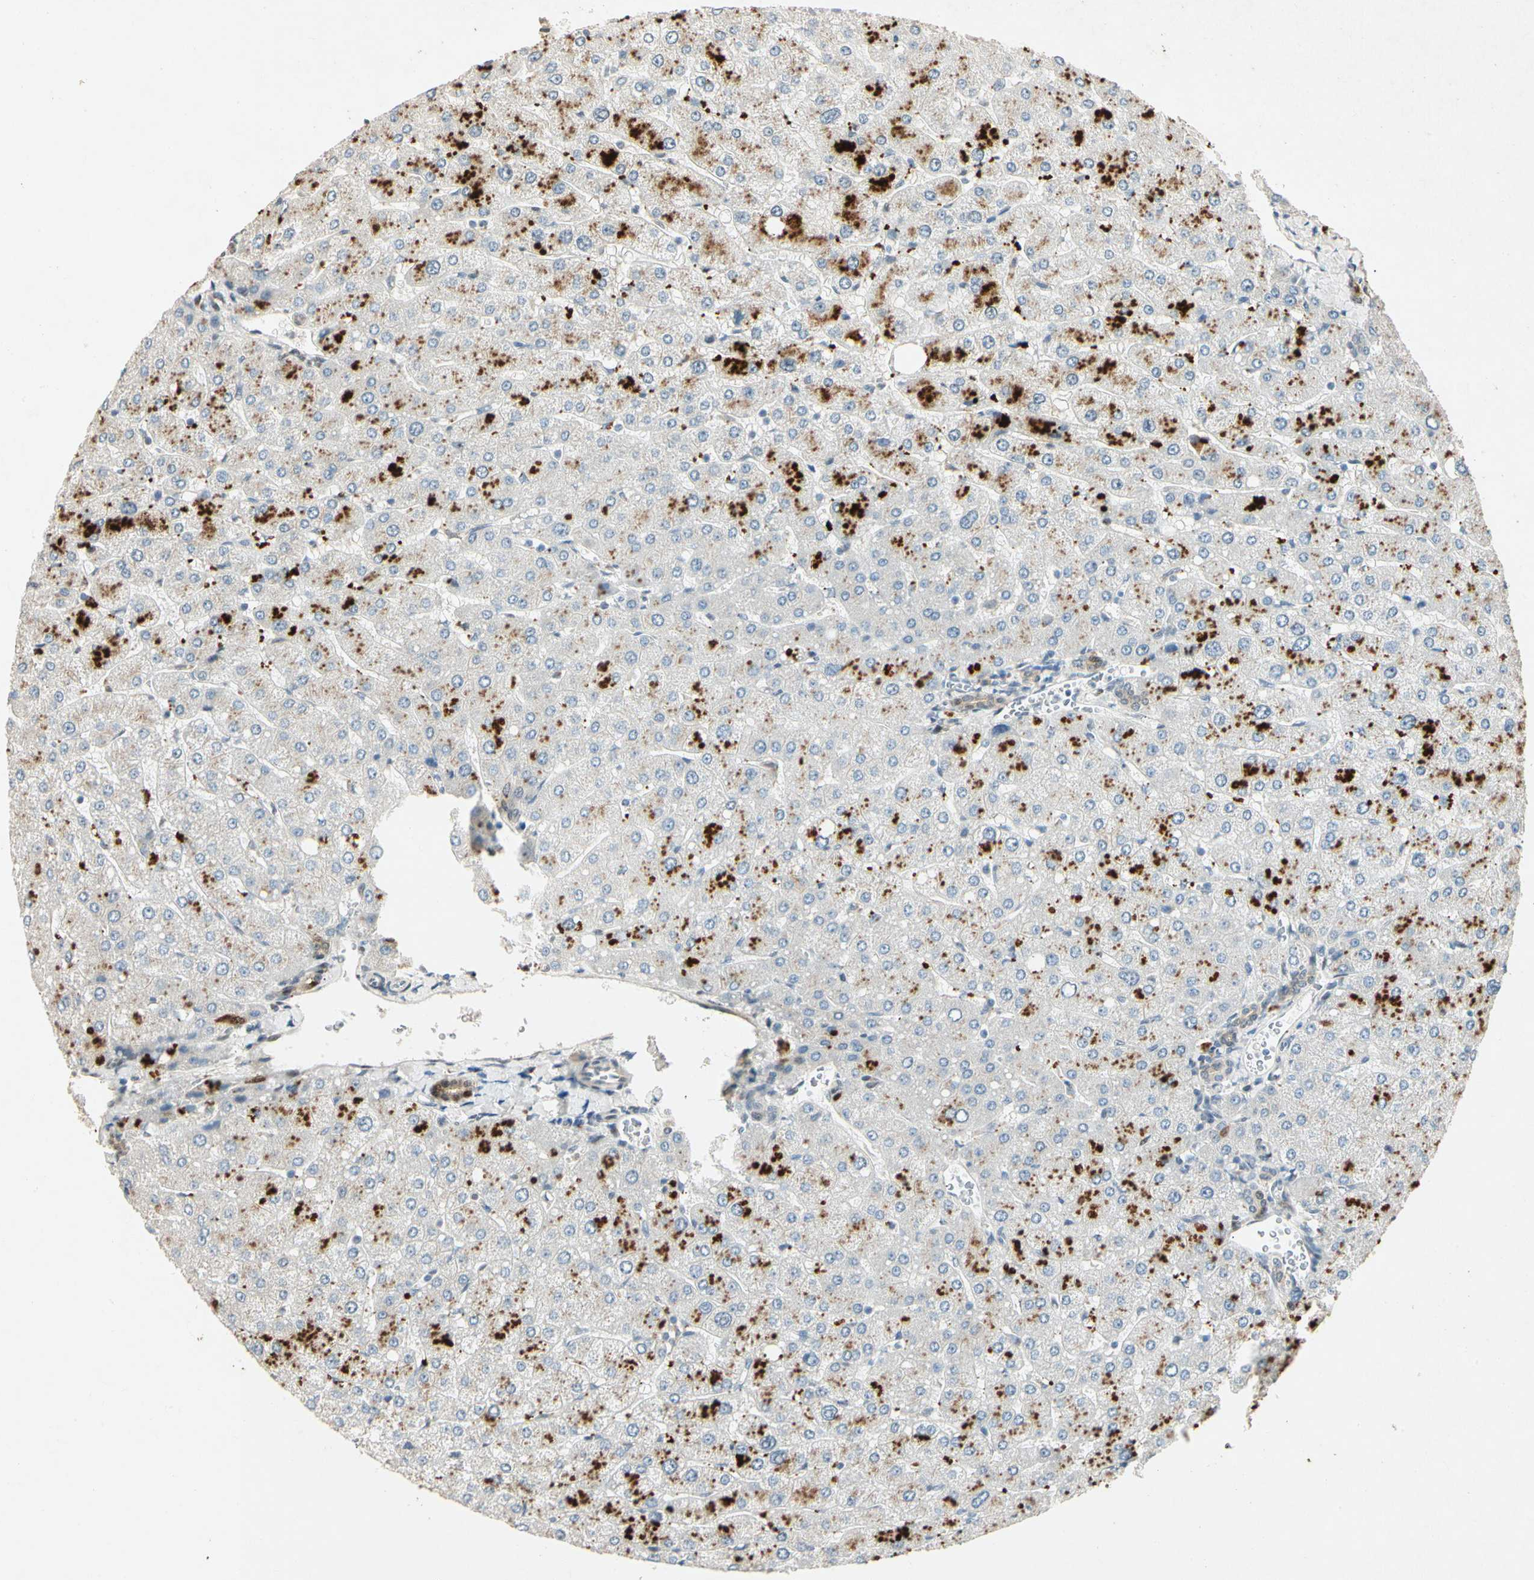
{"staining": {"intensity": "moderate", "quantity": "25%-75%", "location": "cytoplasmic/membranous,nuclear"}, "tissue": "liver", "cell_type": "Cholangiocytes", "image_type": "normal", "snomed": [{"axis": "morphology", "description": "Normal tissue, NOS"}, {"axis": "topography", "description": "Liver"}], "caption": "Liver stained with DAB IHC reveals medium levels of moderate cytoplasmic/membranous,nuclear staining in approximately 25%-75% of cholangiocytes.", "gene": "HSPA1B", "patient": {"sex": "male", "age": 55}}